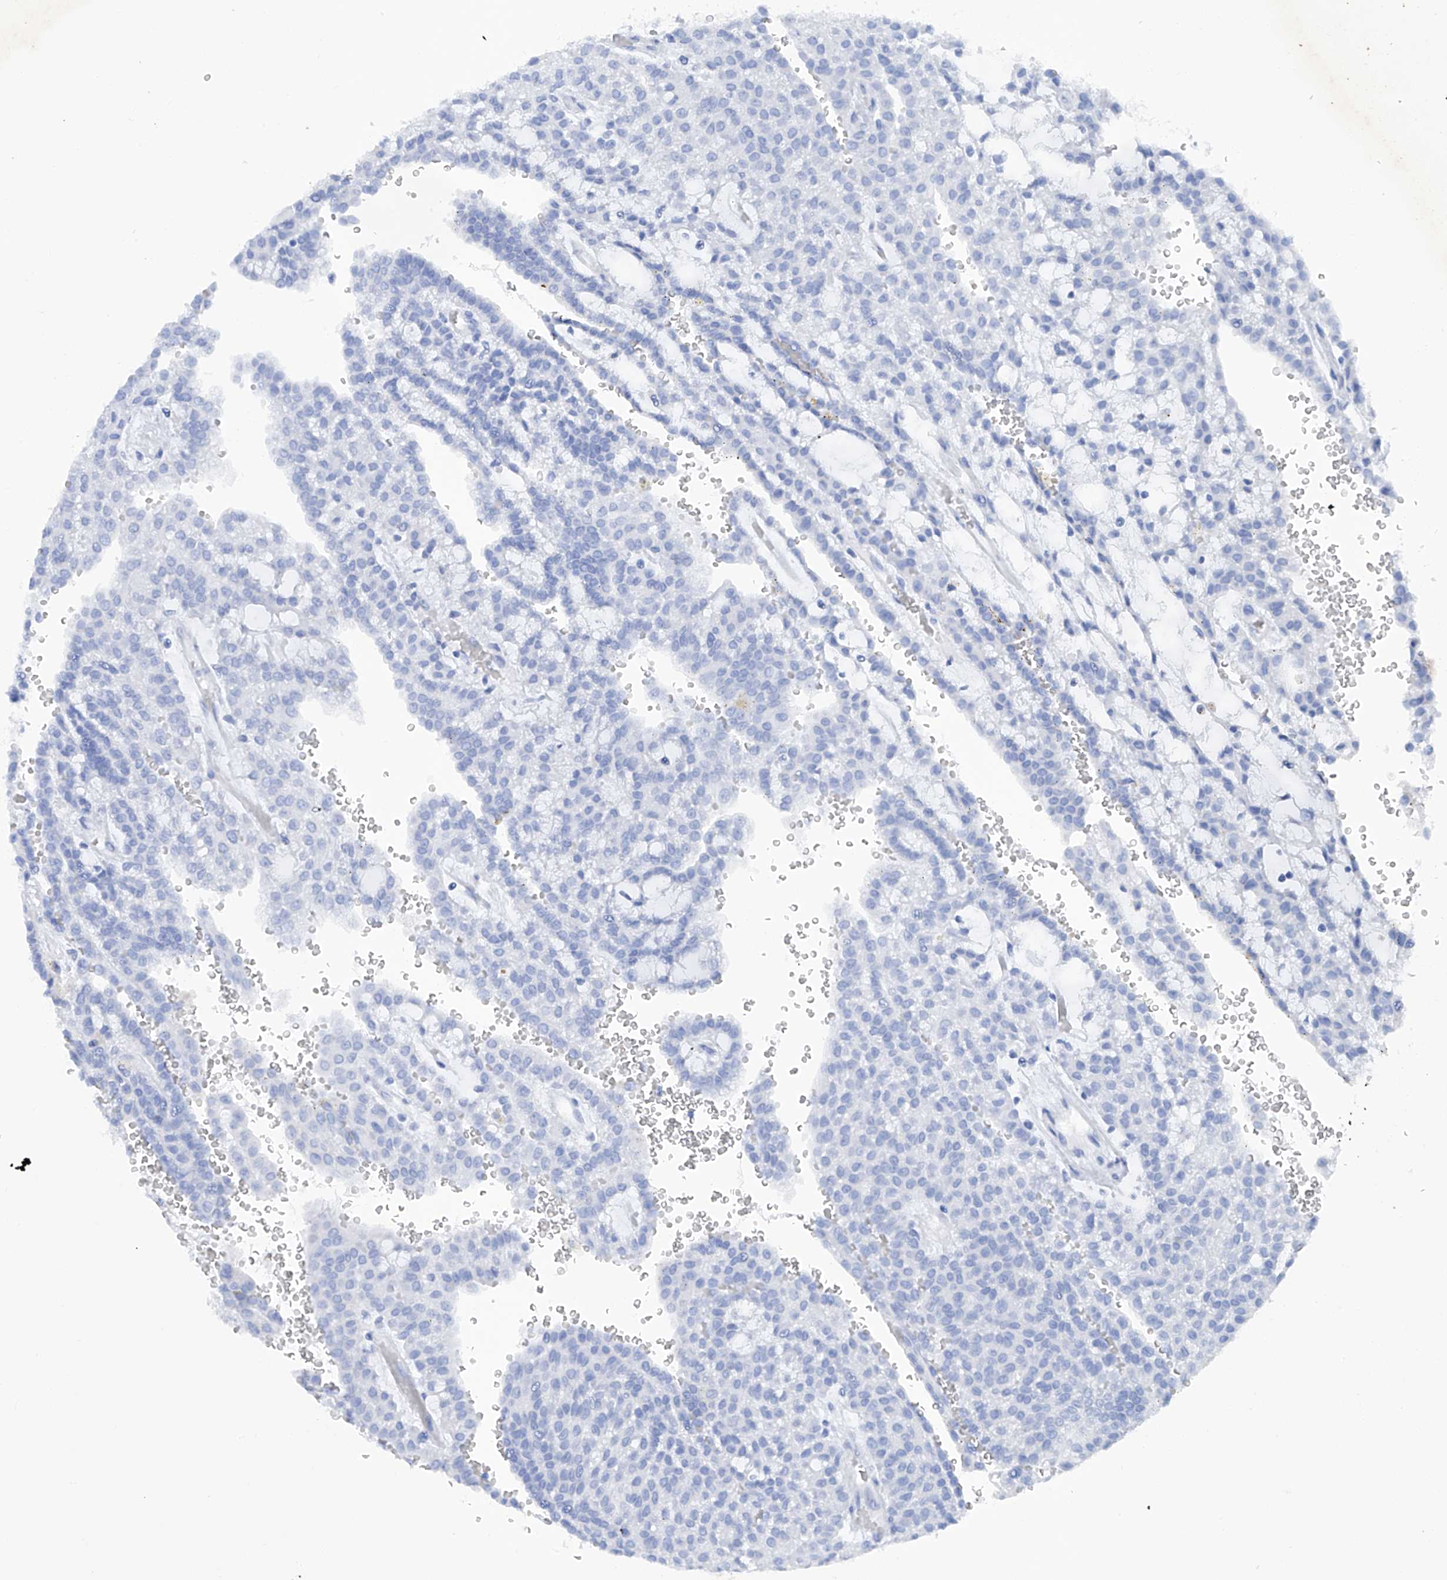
{"staining": {"intensity": "negative", "quantity": "none", "location": "none"}, "tissue": "renal cancer", "cell_type": "Tumor cells", "image_type": "cancer", "snomed": [{"axis": "morphology", "description": "Adenocarcinoma, NOS"}, {"axis": "topography", "description": "Kidney"}], "caption": "The histopathology image exhibits no staining of tumor cells in renal cancer.", "gene": "ASCC3", "patient": {"sex": "male", "age": 63}}